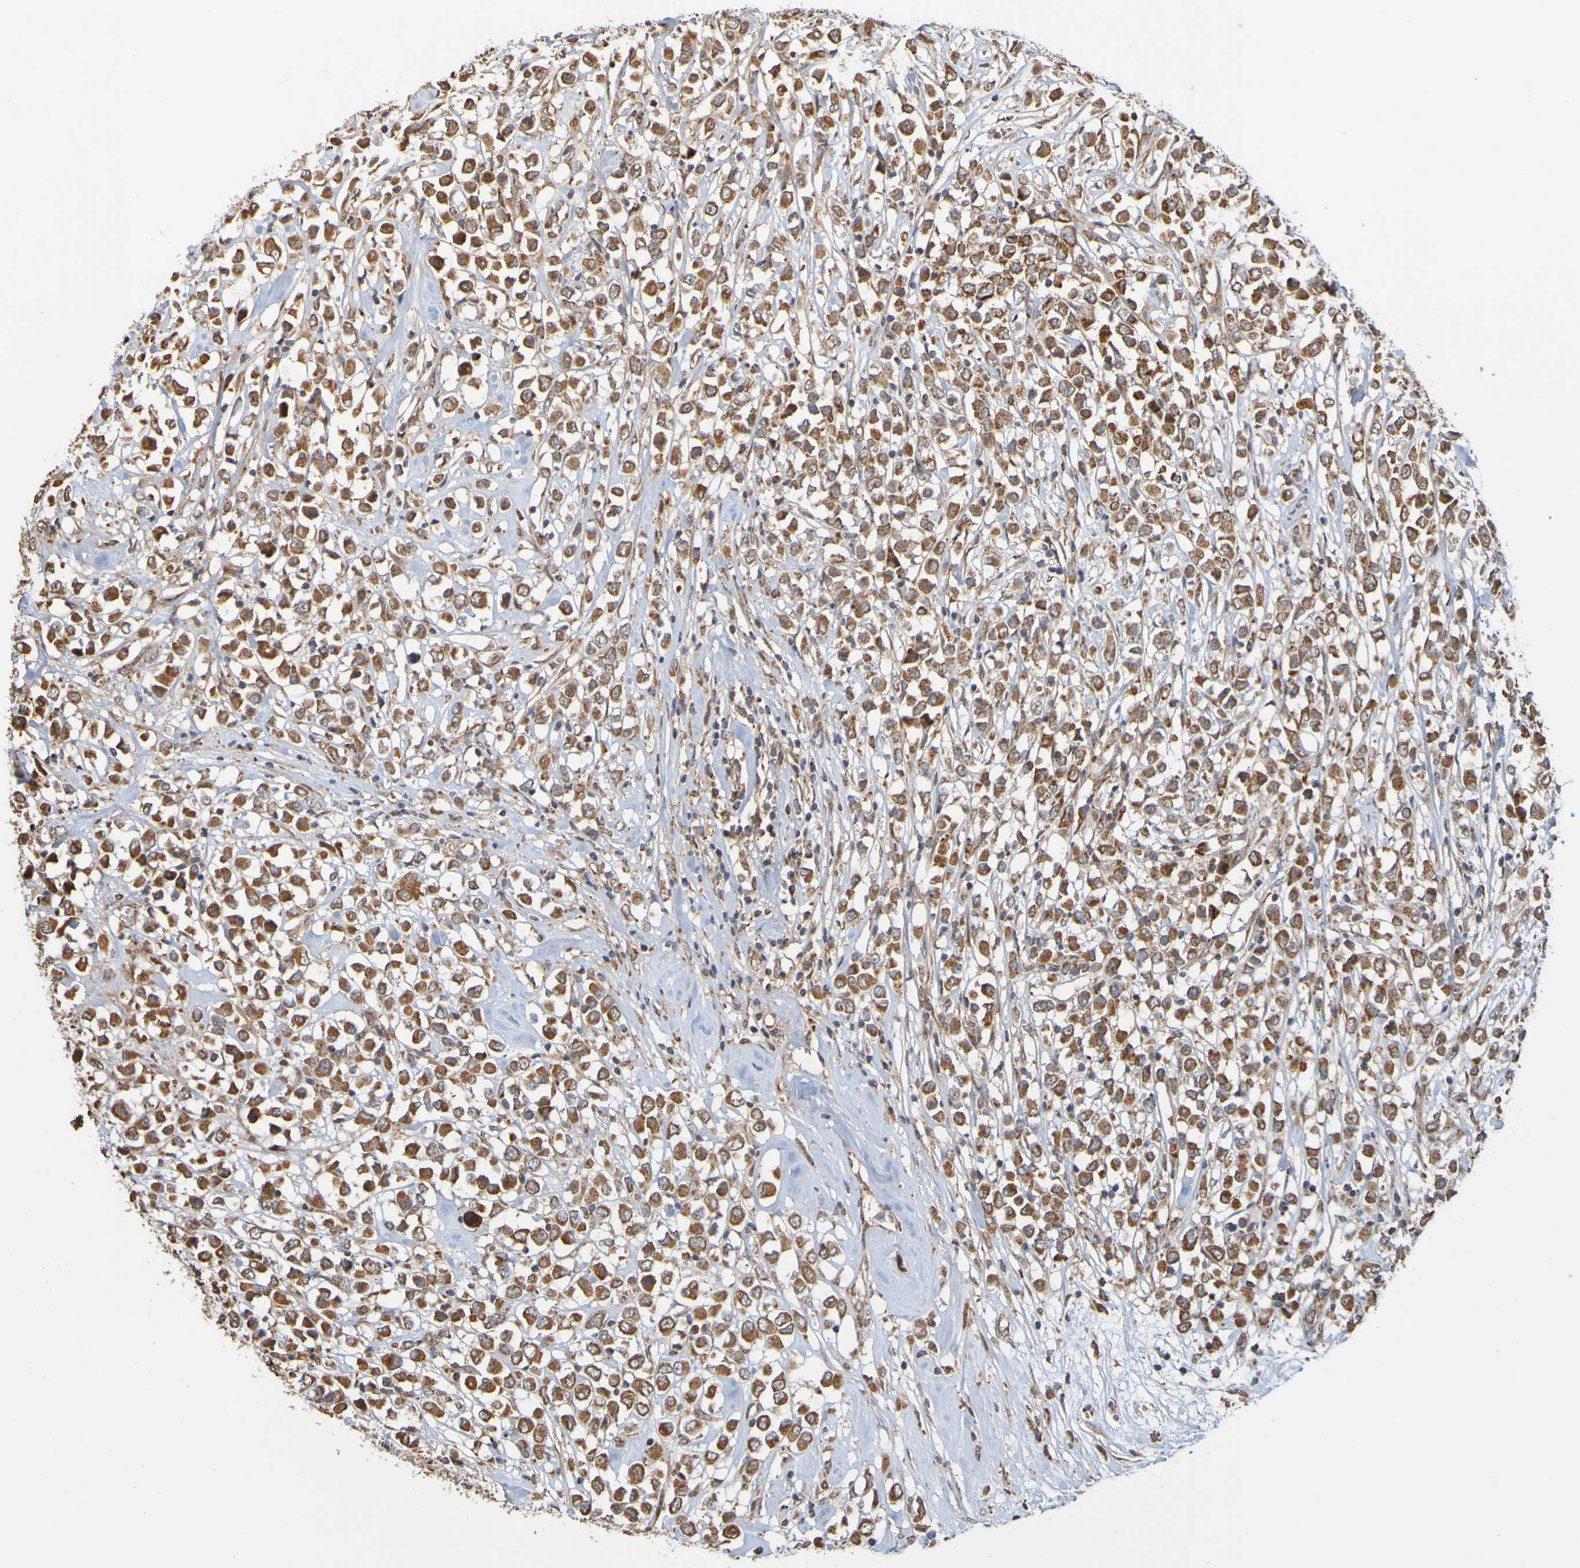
{"staining": {"intensity": "moderate", "quantity": ">75%", "location": "cytoplasmic/membranous"}, "tissue": "breast cancer", "cell_type": "Tumor cells", "image_type": "cancer", "snomed": [{"axis": "morphology", "description": "Duct carcinoma"}, {"axis": "topography", "description": "Breast"}], "caption": "Protein analysis of intraductal carcinoma (breast) tissue exhibits moderate cytoplasmic/membranous positivity in about >75% of tumor cells. The staining was performed using DAB (3,3'-diaminobenzidine), with brown indicating positive protein expression. Nuclei are stained blue with hematoxylin.", "gene": "TMBIM1", "patient": {"sex": "female", "age": 61}}